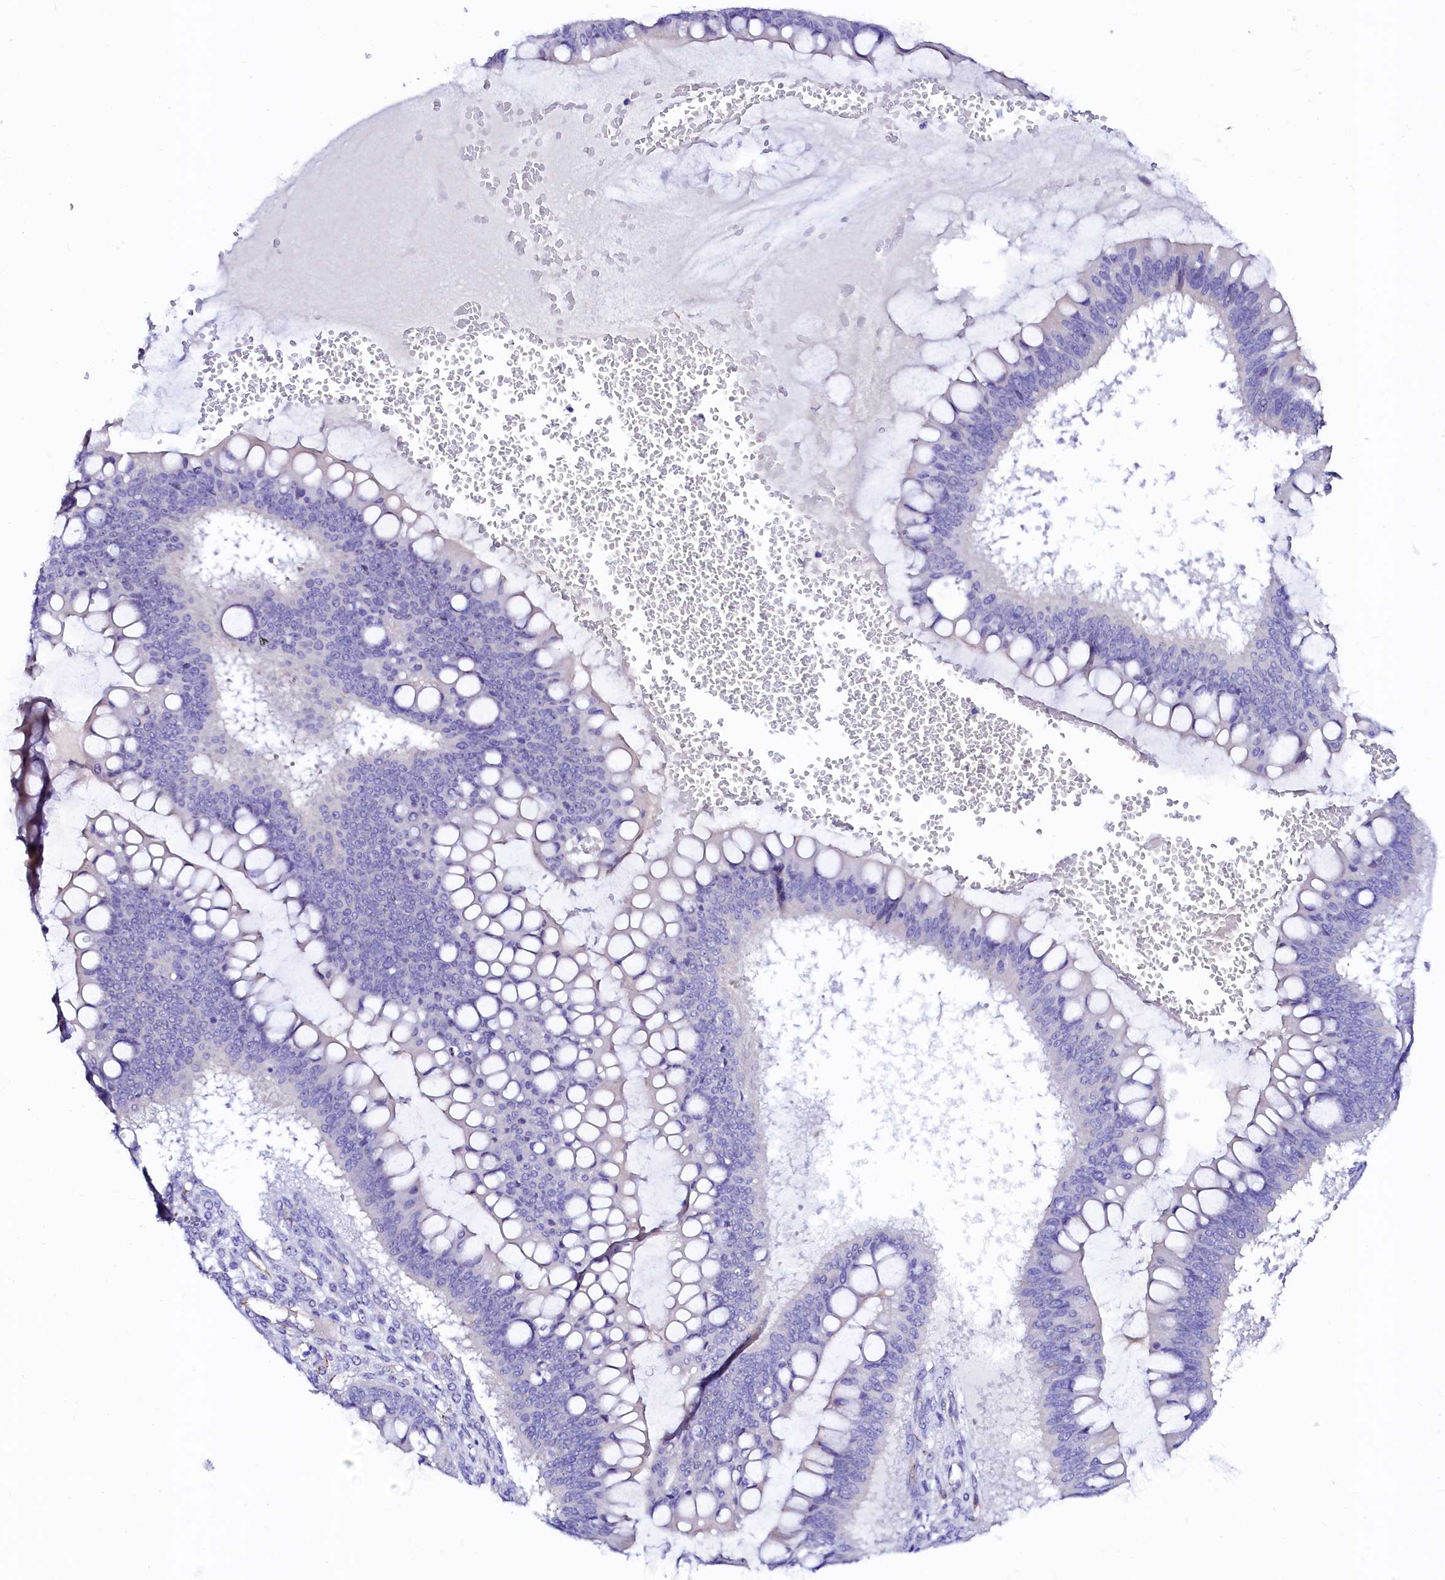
{"staining": {"intensity": "negative", "quantity": "none", "location": "none"}, "tissue": "ovarian cancer", "cell_type": "Tumor cells", "image_type": "cancer", "snomed": [{"axis": "morphology", "description": "Cystadenocarcinoma, mucinous, NOS"}, {"axis": "topography", "description": "Ovary"}], "caption": "This is an immunohistochemistry histopathology image of human mucinous cystadenocarcinoma (ovarian). There is no staining in tumor cells.", "gene": "SFR1", "patient": {"sex": "female", "age": 73}}